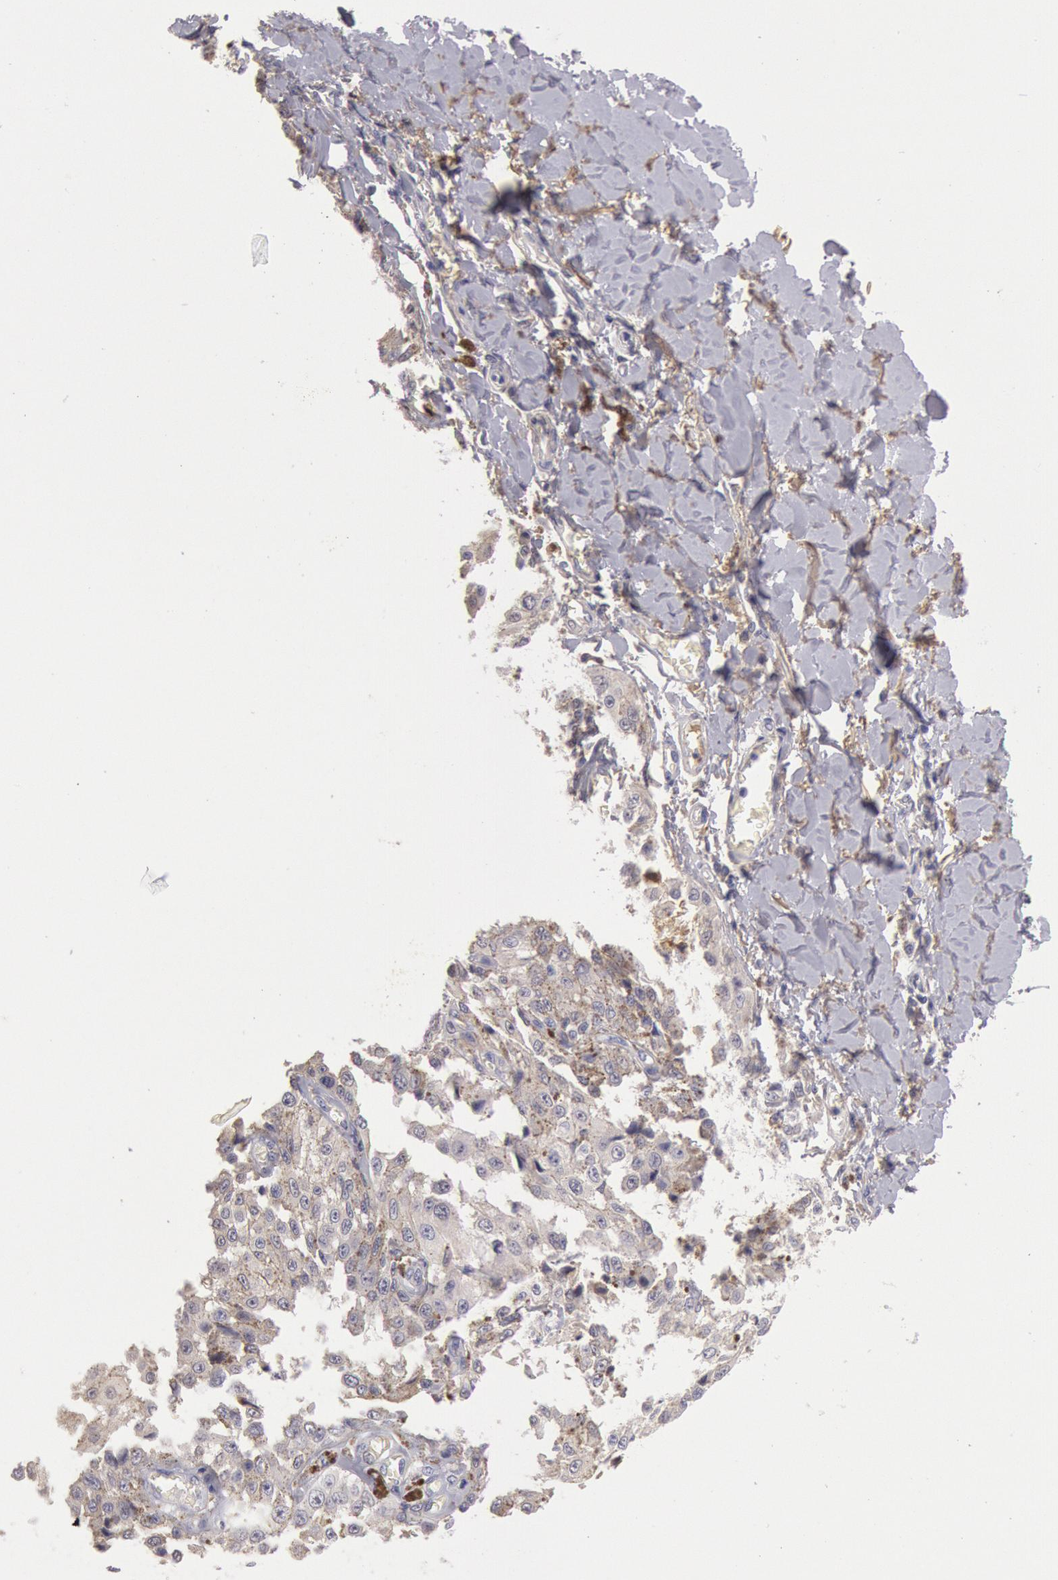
{"staining": {"intensity": "negative", "quantity": "none", "location": "none"}, "tissue": "melanoma", "cell_type": "Tumor cells", "image_type": "cancer", "snomed": [{"axis": "morphology", "description": "Malignant melanoma, NOS"}, {"axis": "topography", "description": "Skin"}], "caption": "Melanoma stained for a protein using immunohistochemistry (IHC) demonstrates no staining tumor cells.", "gene": "C1R", "patient": {"sex": "female", "age": 82}}